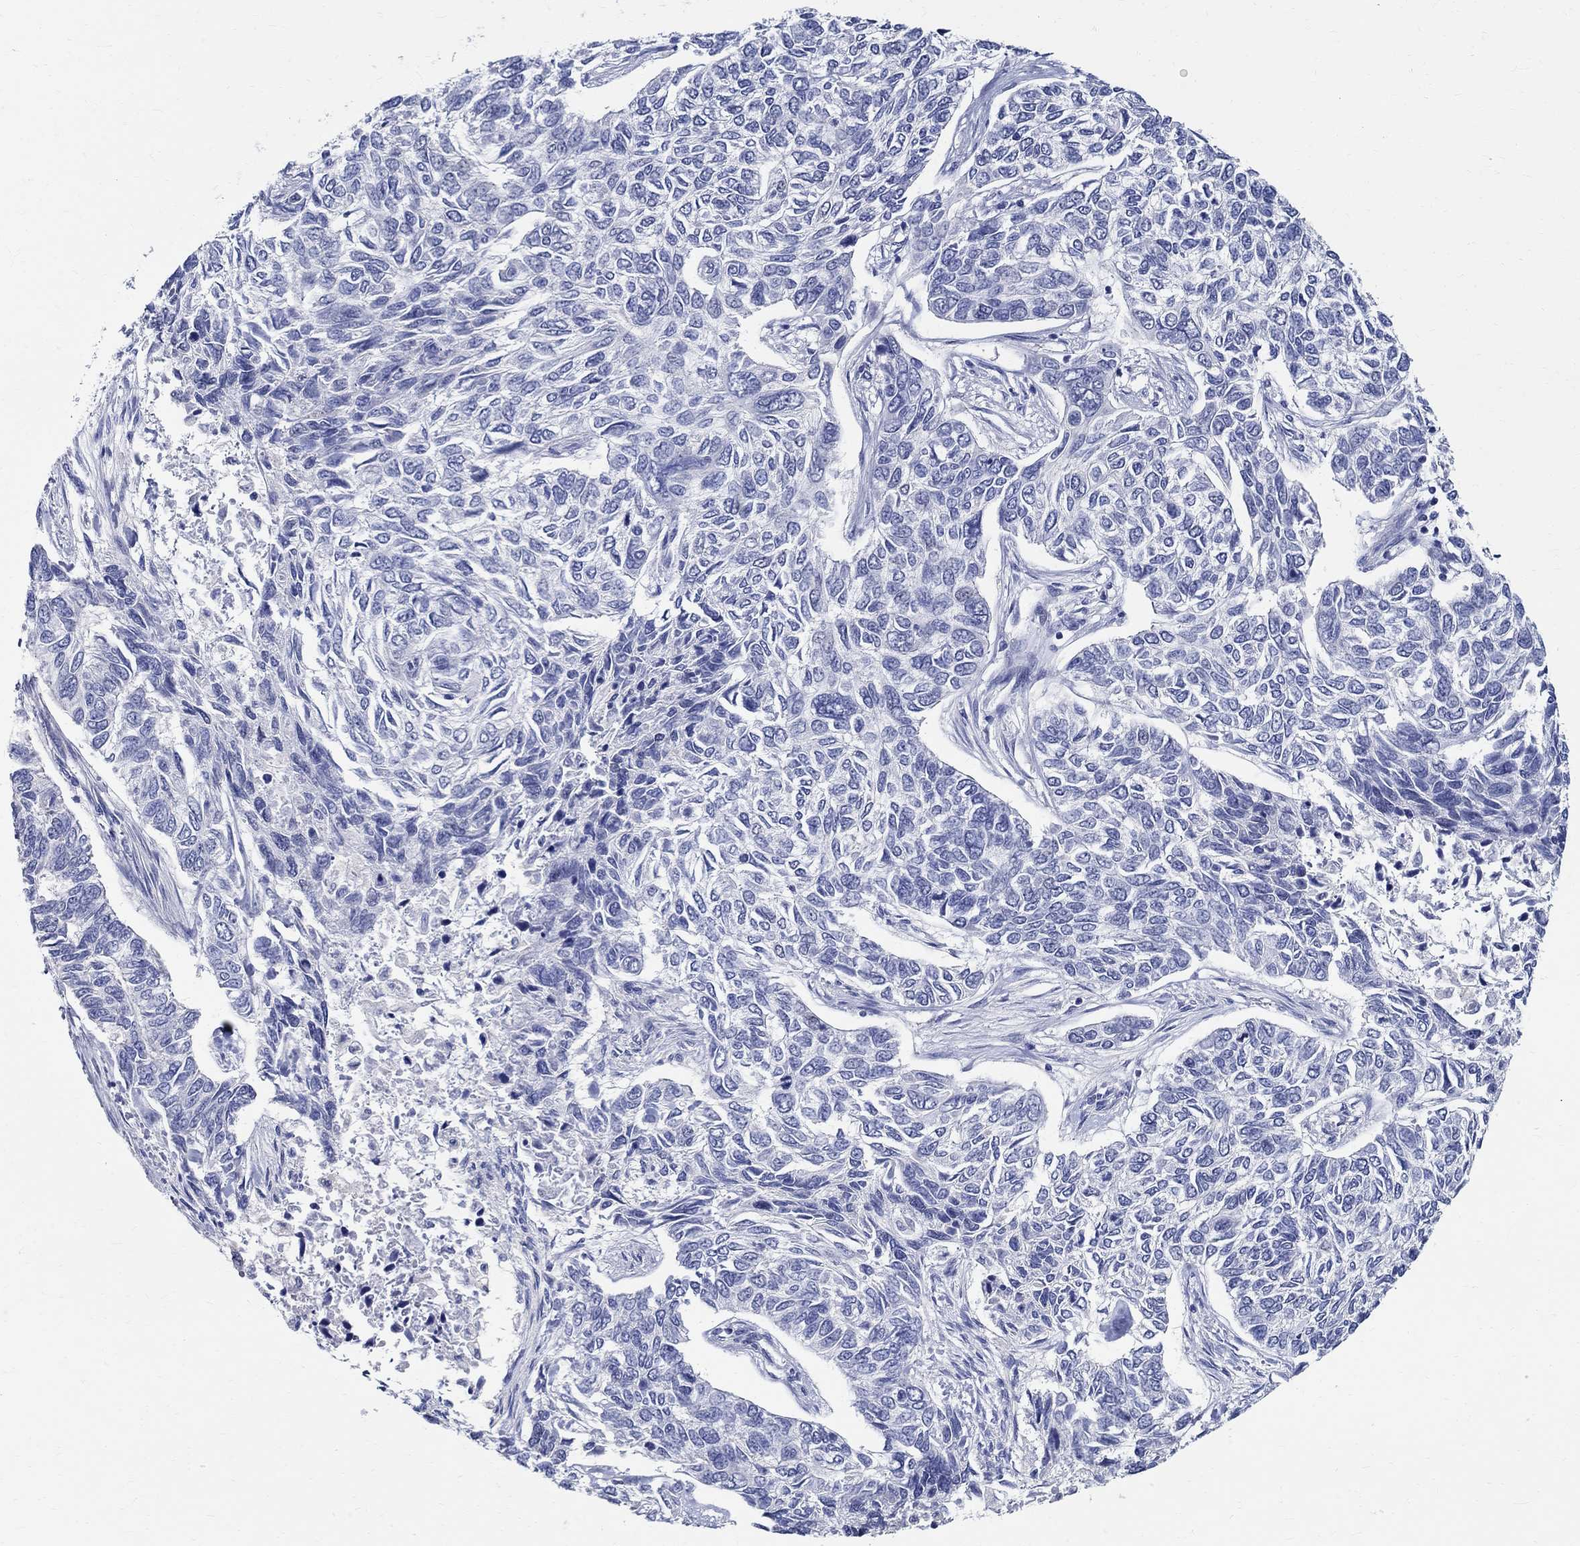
{"staining": {"intensity": "negative", "quantity": "none", "location": "none"}, "tissue": "skin cancer", "cell_type": "Tumor cells", "image_type": "cancer", "snomed": [{"axis": "morphology", "description": "Basal cell carcinoma"}, {"axis": "topography", "description": "Skin"}], "caption": "DAB immunohistochemical staining of basal cell carcinoma (skin) exhibits no significant positivity in tumor cells.", "gene": "CETN1", "patient": {"sex": "female", "age": 65}}